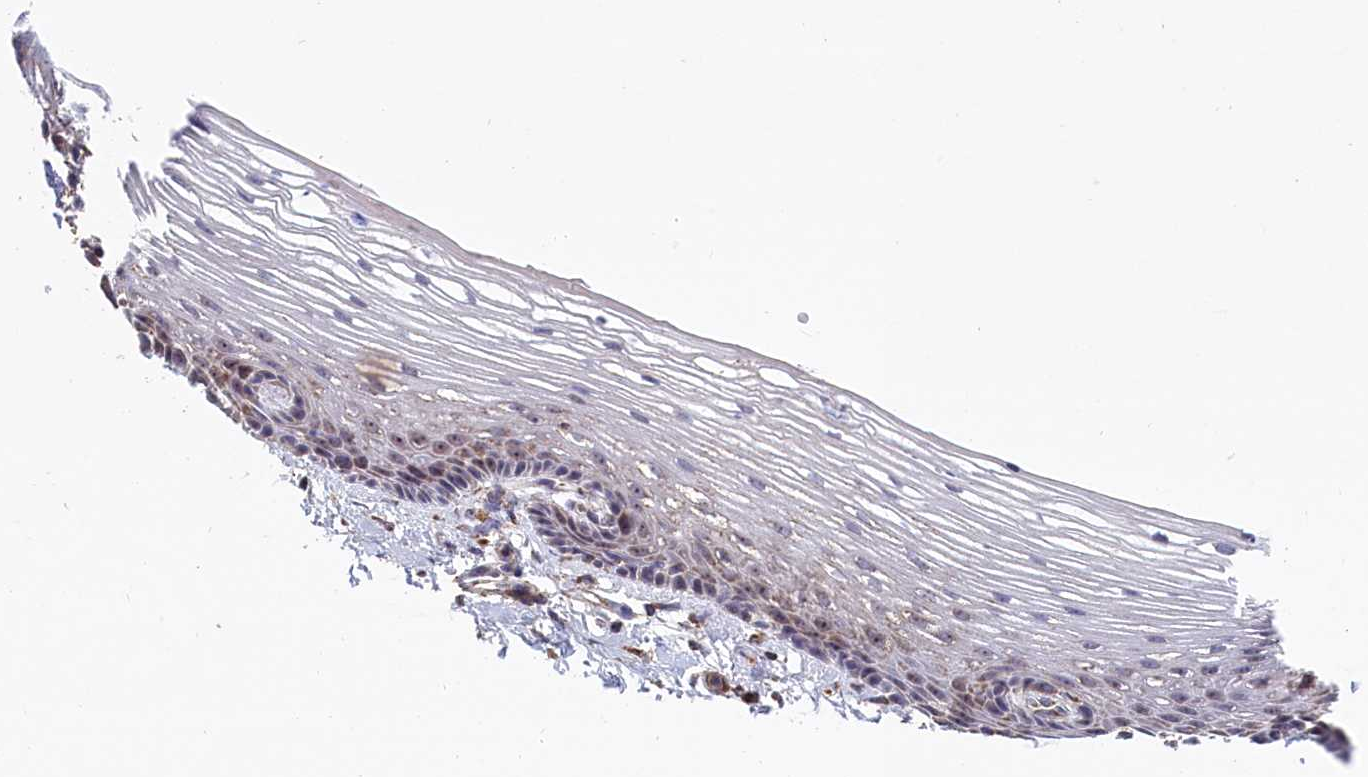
{"staining": {"intensity": "moderate", "quantity": "<25%", "location": "cytoplasmic/membranous"}, "tissue": "vagina", "cell_type": "Squamous epithelial cells", "image_type": "normal", "snomed": [{"axis": "morphology", "description": "Normal tissue, NOS"}, {"axis": "topography", "description": "Vagina"}], "caption": "The photomicrograph shows a brown stain indicating the presence of a protein in the cytoplasmic/membranous of squamous epithelial cells in vagina.", "gene": "ENSG00000269825", "patient": {"sex": "female", "age": 46}}